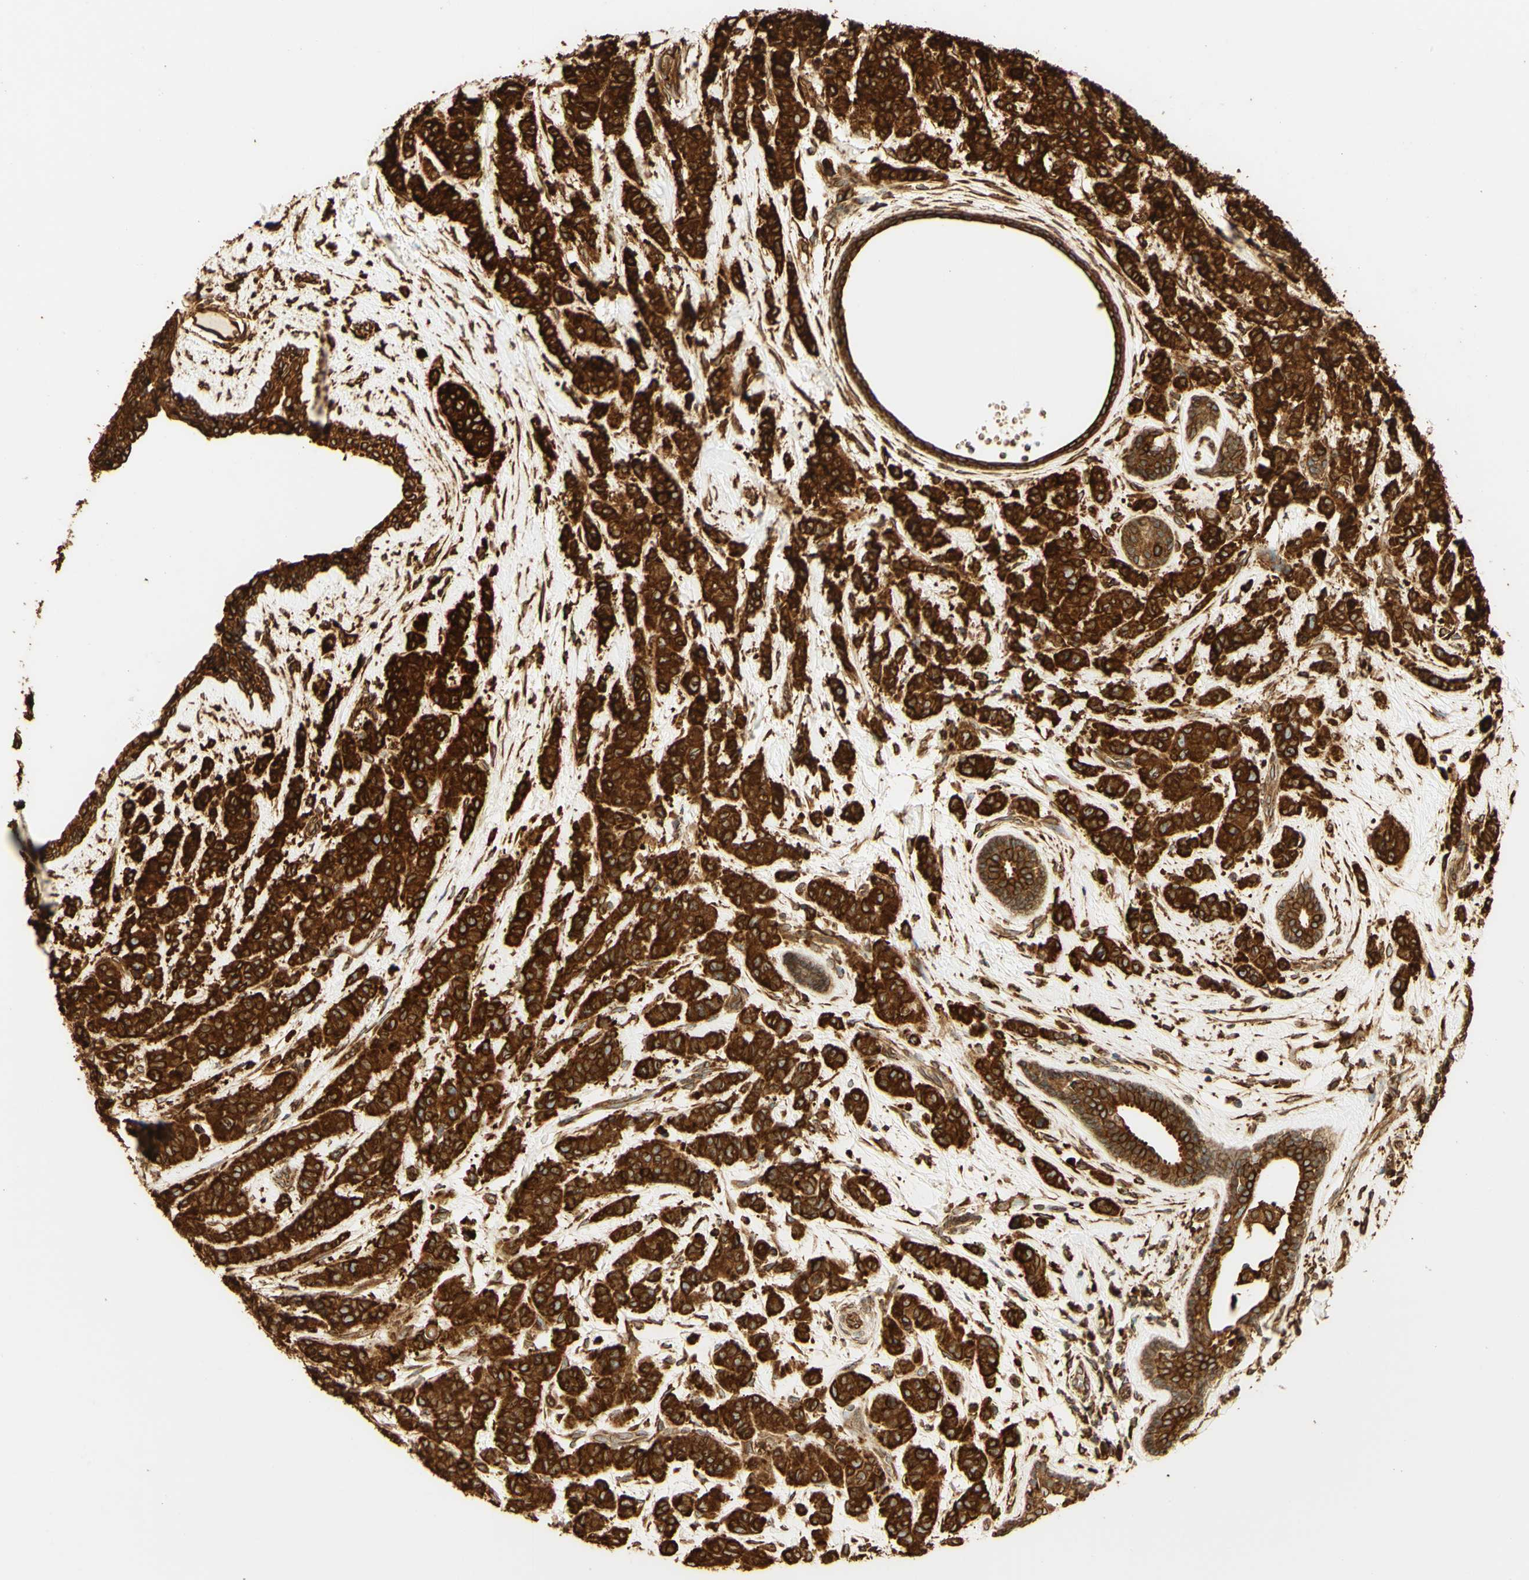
{"staining": {"intensity": "strong", "quantity": ">75%", "location": "cytoplasmic/membranous"}, "tissue": "breast cancer", "cell_type": "Tumor cells", "image_type": "cancer", "snomed": [{"axis": "morphology", "description": "Normal tissue, NOS"}, {"axis": "morphology", "description": "Duct carcinoma"}, {"axis": "topography", "description": "Breast"}], "caption": "Protein expression analysis of invasive ductal carcinoma (breast) exhibits strong cytoplasmic/membranous expression in about >75% of tumor cells. Nuclei are stained in blue.", "gene": "CANX", "patient": {"sex": "female", "age": 40}}